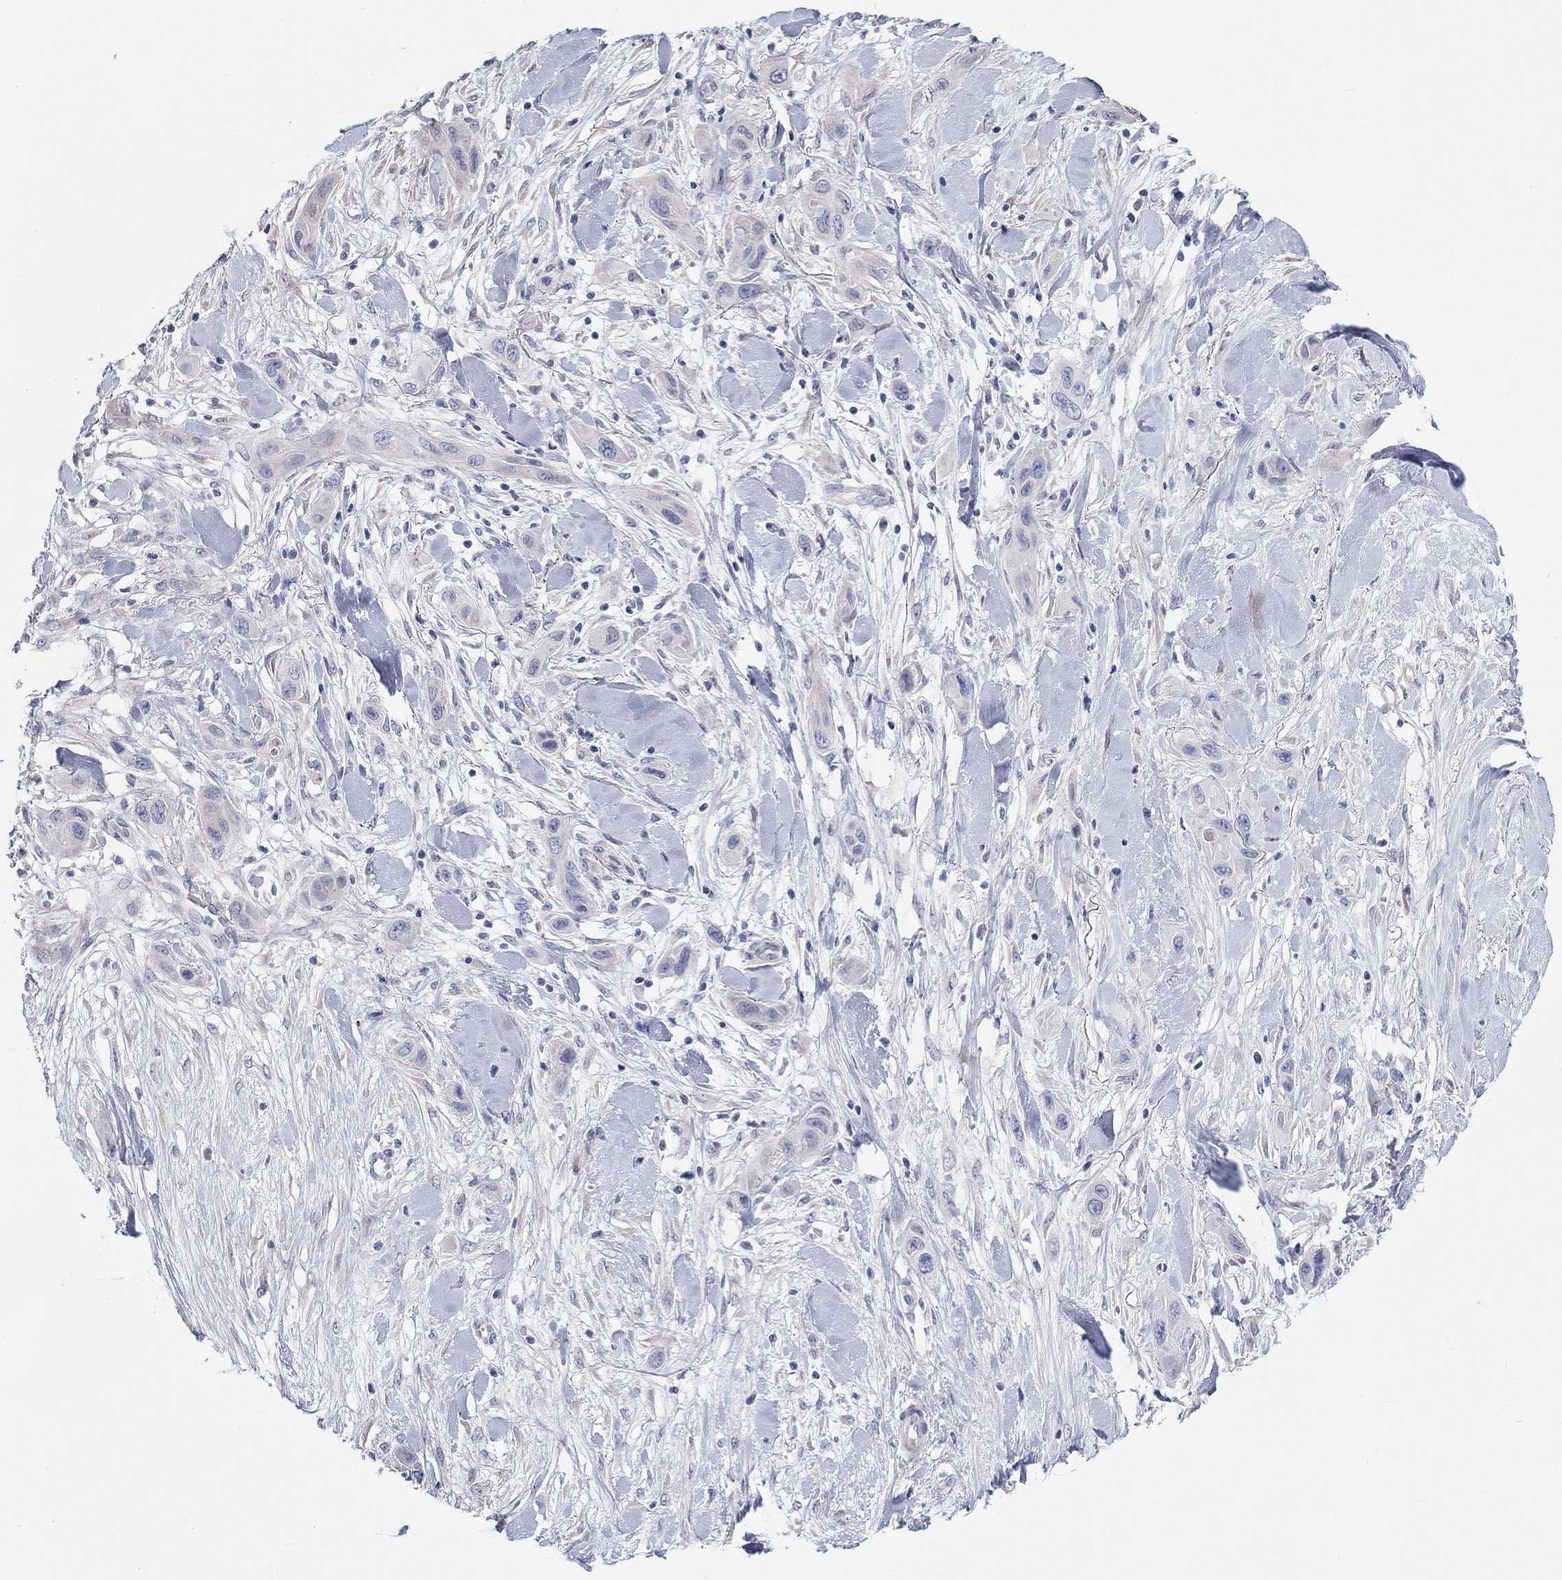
{"staining": {"intensity": "negative", "quantity": "none", "location": "none"}, "tissue": "skin cancer", "cell_type": "Tumor cells", "image_type": "cancer", "snomed": [{"axis": "morphology", "description": "Squamous cell carcinoma, NOS"}, {"axis": "topography", "description": "Skin"}], "caption": "DAB immunohistochemical staining of human squamous cell carcinoma (skin) exhibits no significant positivity in tumor cells.", "gene": "LRRC4C", "patient": {"sex": "male", "age": 79}}